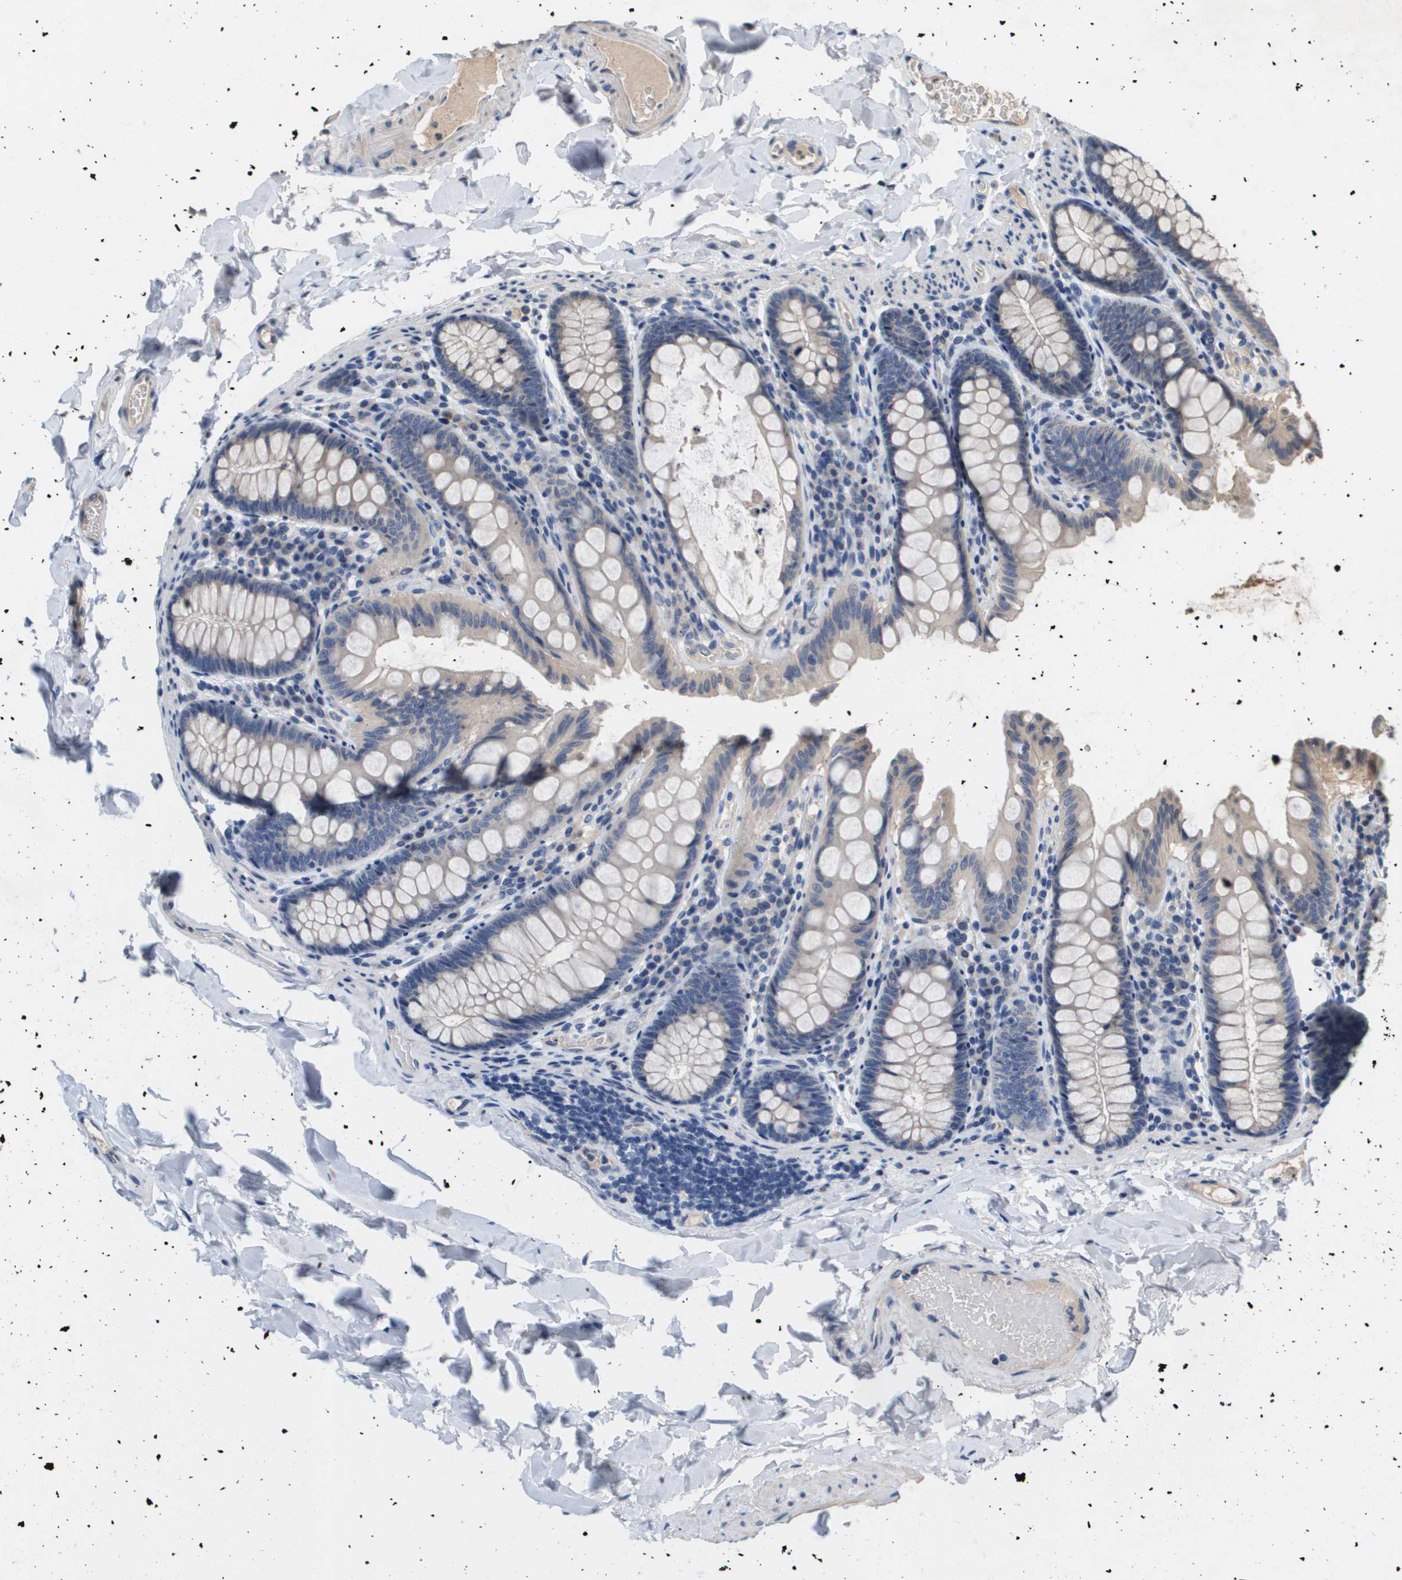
{"staining": {"intensity": "weak", "quantity": ">75%", "location": "cytoplasmic/membranous"}, "tissue": "colon", "cell_type": "Endothelial cells", "image_type": "normal", "snomed": [{"axis": "morphology", "description": "Normal tissue, NOS"}, {"axis": "topography", "description": "Colon"}], "caption": "A high-resolution image shows IHC staining of normal colon, which displays weak cytoplasmic/membranous staining in approximately >75% of endothelial cells. The staining was performed using DAB to visualize the protein expression in brown, while the nuclei were stained in blue with hematoxylin (Magnification: 20x).", "gene": "CAPN11", "patient": {"sex": "female", "age": 61}}